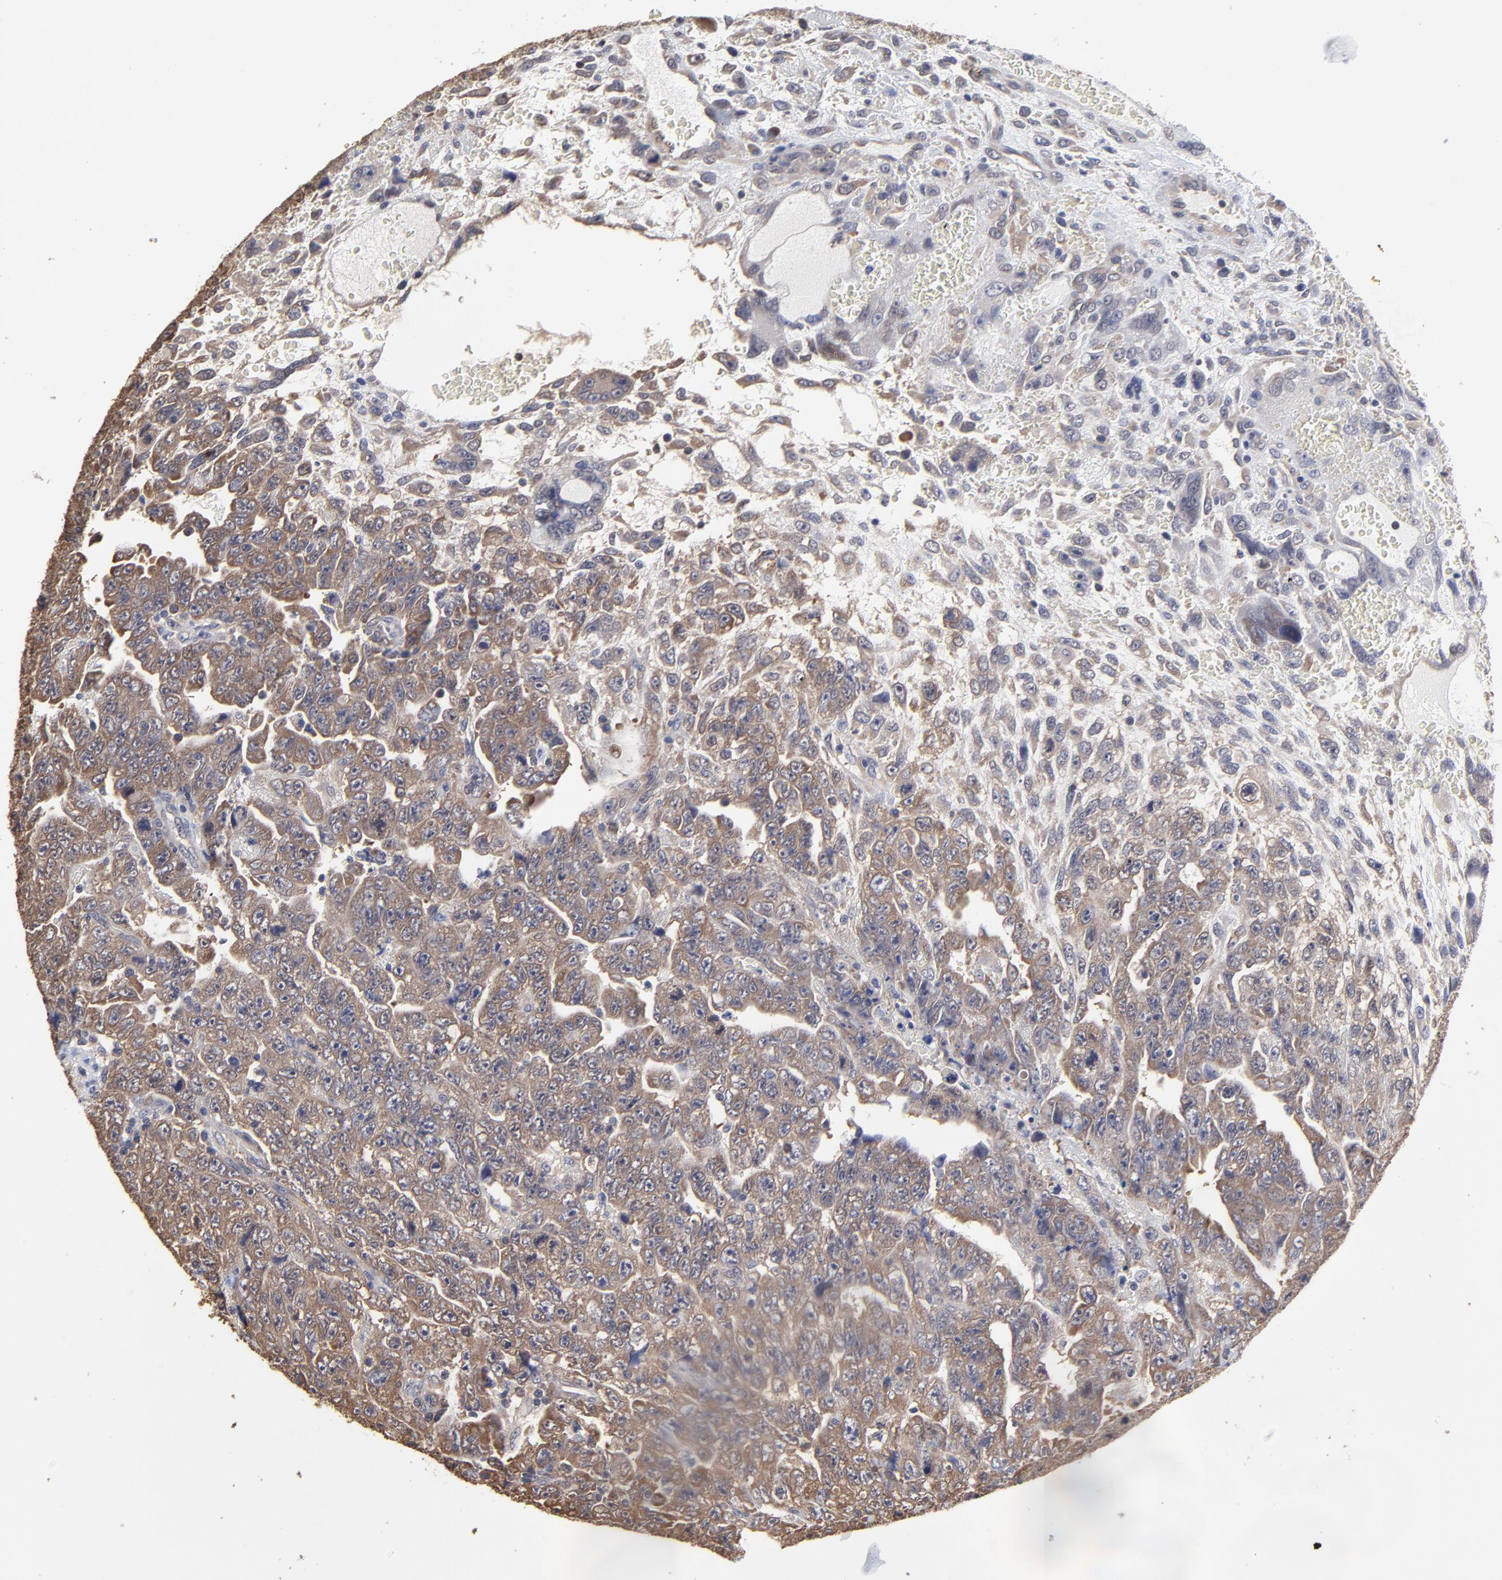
{"staining": {"intensity": "weak", "quantity": ">75%", "location": "cytoplasmic/membranous"}, "tissue": "testis cancer", "cell_type": "Tumor cells", "image_type": "cancer", "snomed": [{"axis": "morphology", "description": "Carcinoma, Embryonal, NOS"}, {"axis": "topography", "description": "Testis"}], "caption": "About >75% of tumor cells in human embryonal carcinoma (testis) reveal weak cytoplasmic/membranous protein positivity as visualized by brown immunohistochemical staining.", "gene": "CCT2", "patient": {"sex": "male", "age": 28}}